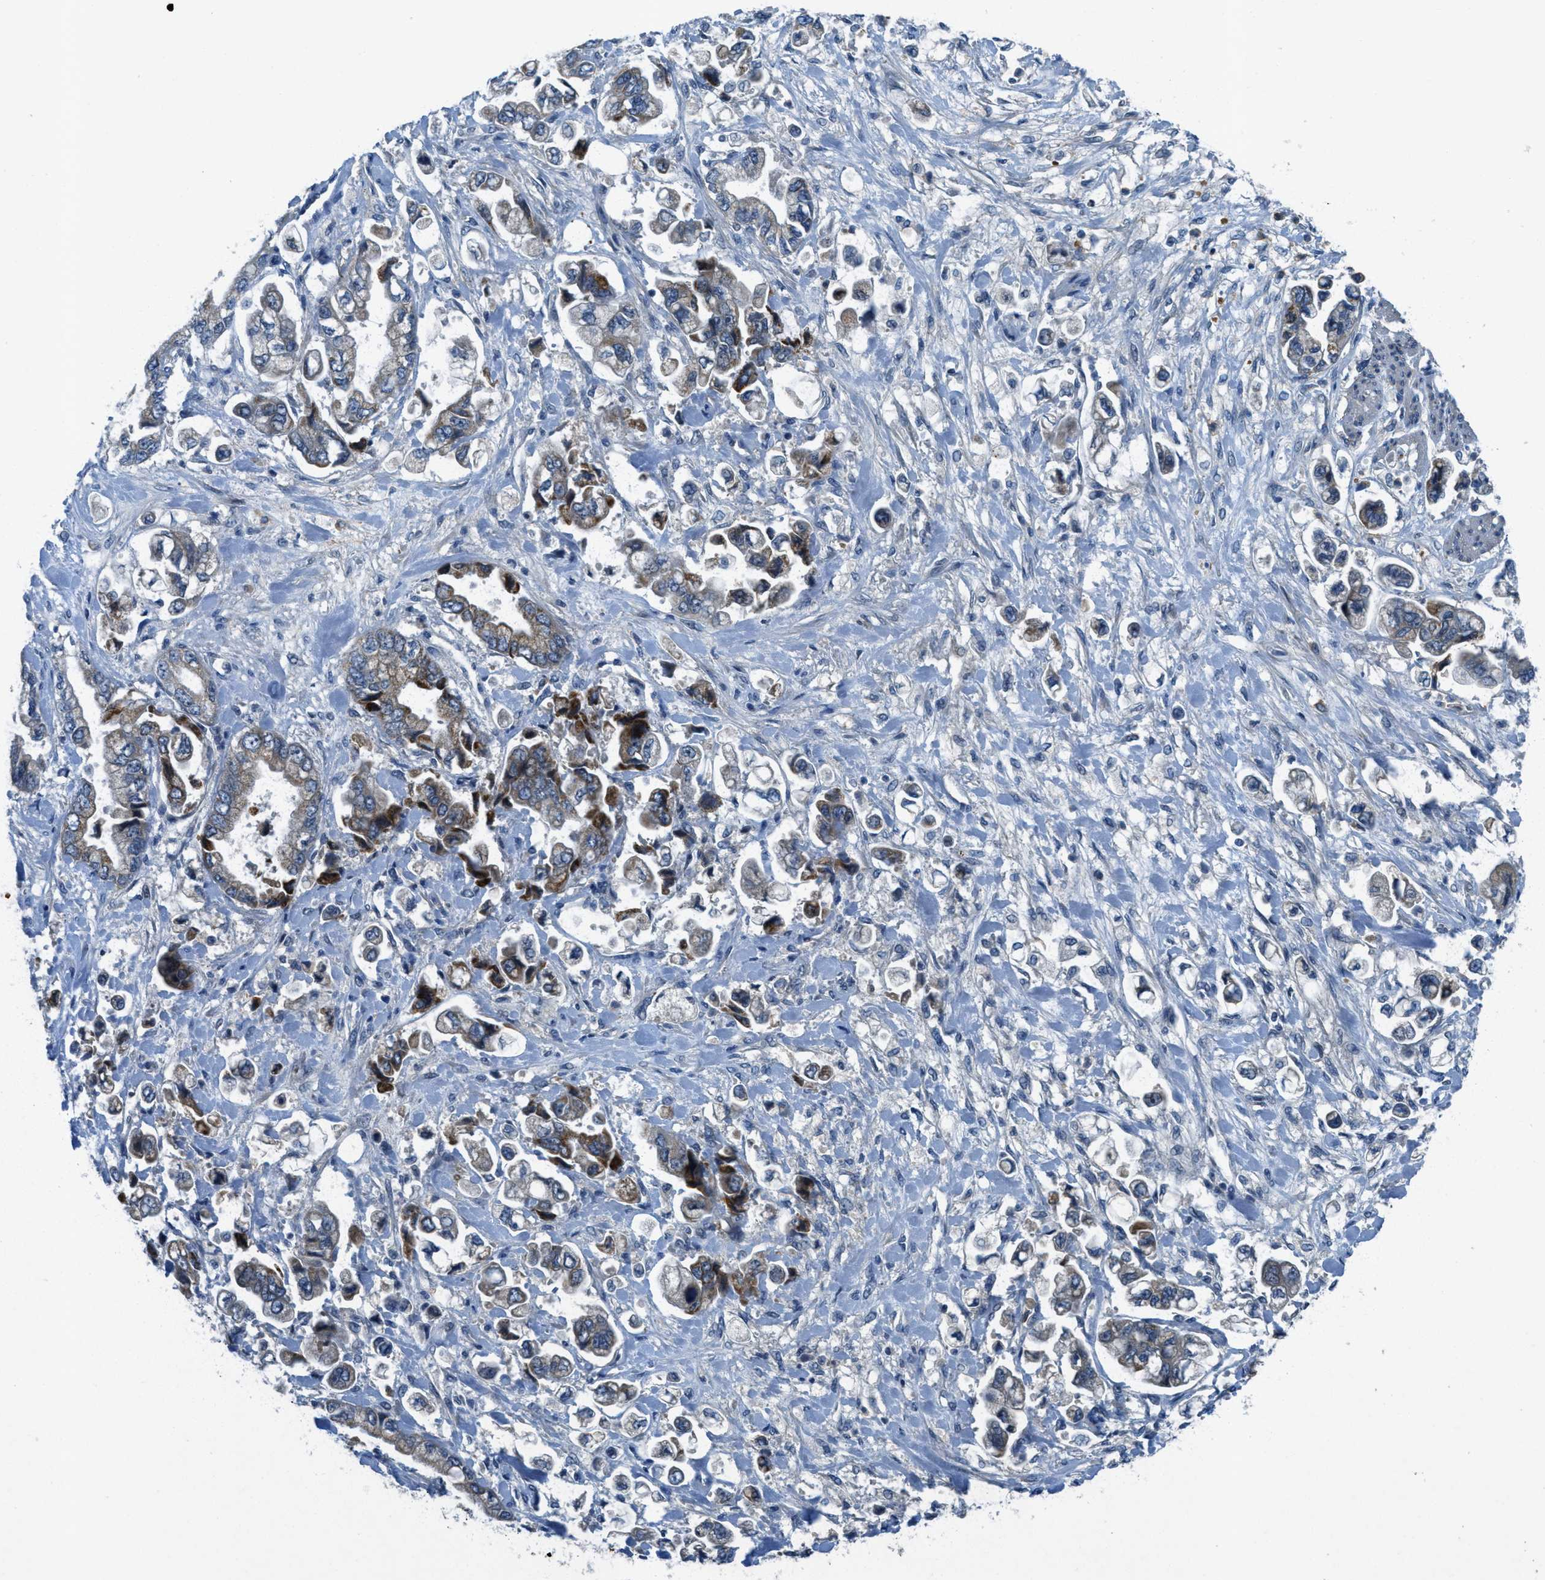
{"staining": {"intensity": "weak", "quantity": "25%-75%", "location": "cytoplasmic/membranous"}, "tissue": "stomach cancer", "cell_type": "Tumor cells", "image_type": "cancer", "snomed": [{"axis": "morphology", "description": "Normal tissue, NOS"}, {"axis": "morphology", "description": "Adenocarcinoma, NOS"}, {"axis": "topography", "description": "Stomach"}], "caption": "Human stomach adenocarcinoma stained for a protein (brown) reveals weak cytoplasmic/membranous positive staining in approximately 25%-75% of tumor cells.", "gene": "SNX14", "patient": {"sex": "male", "age": 62}}